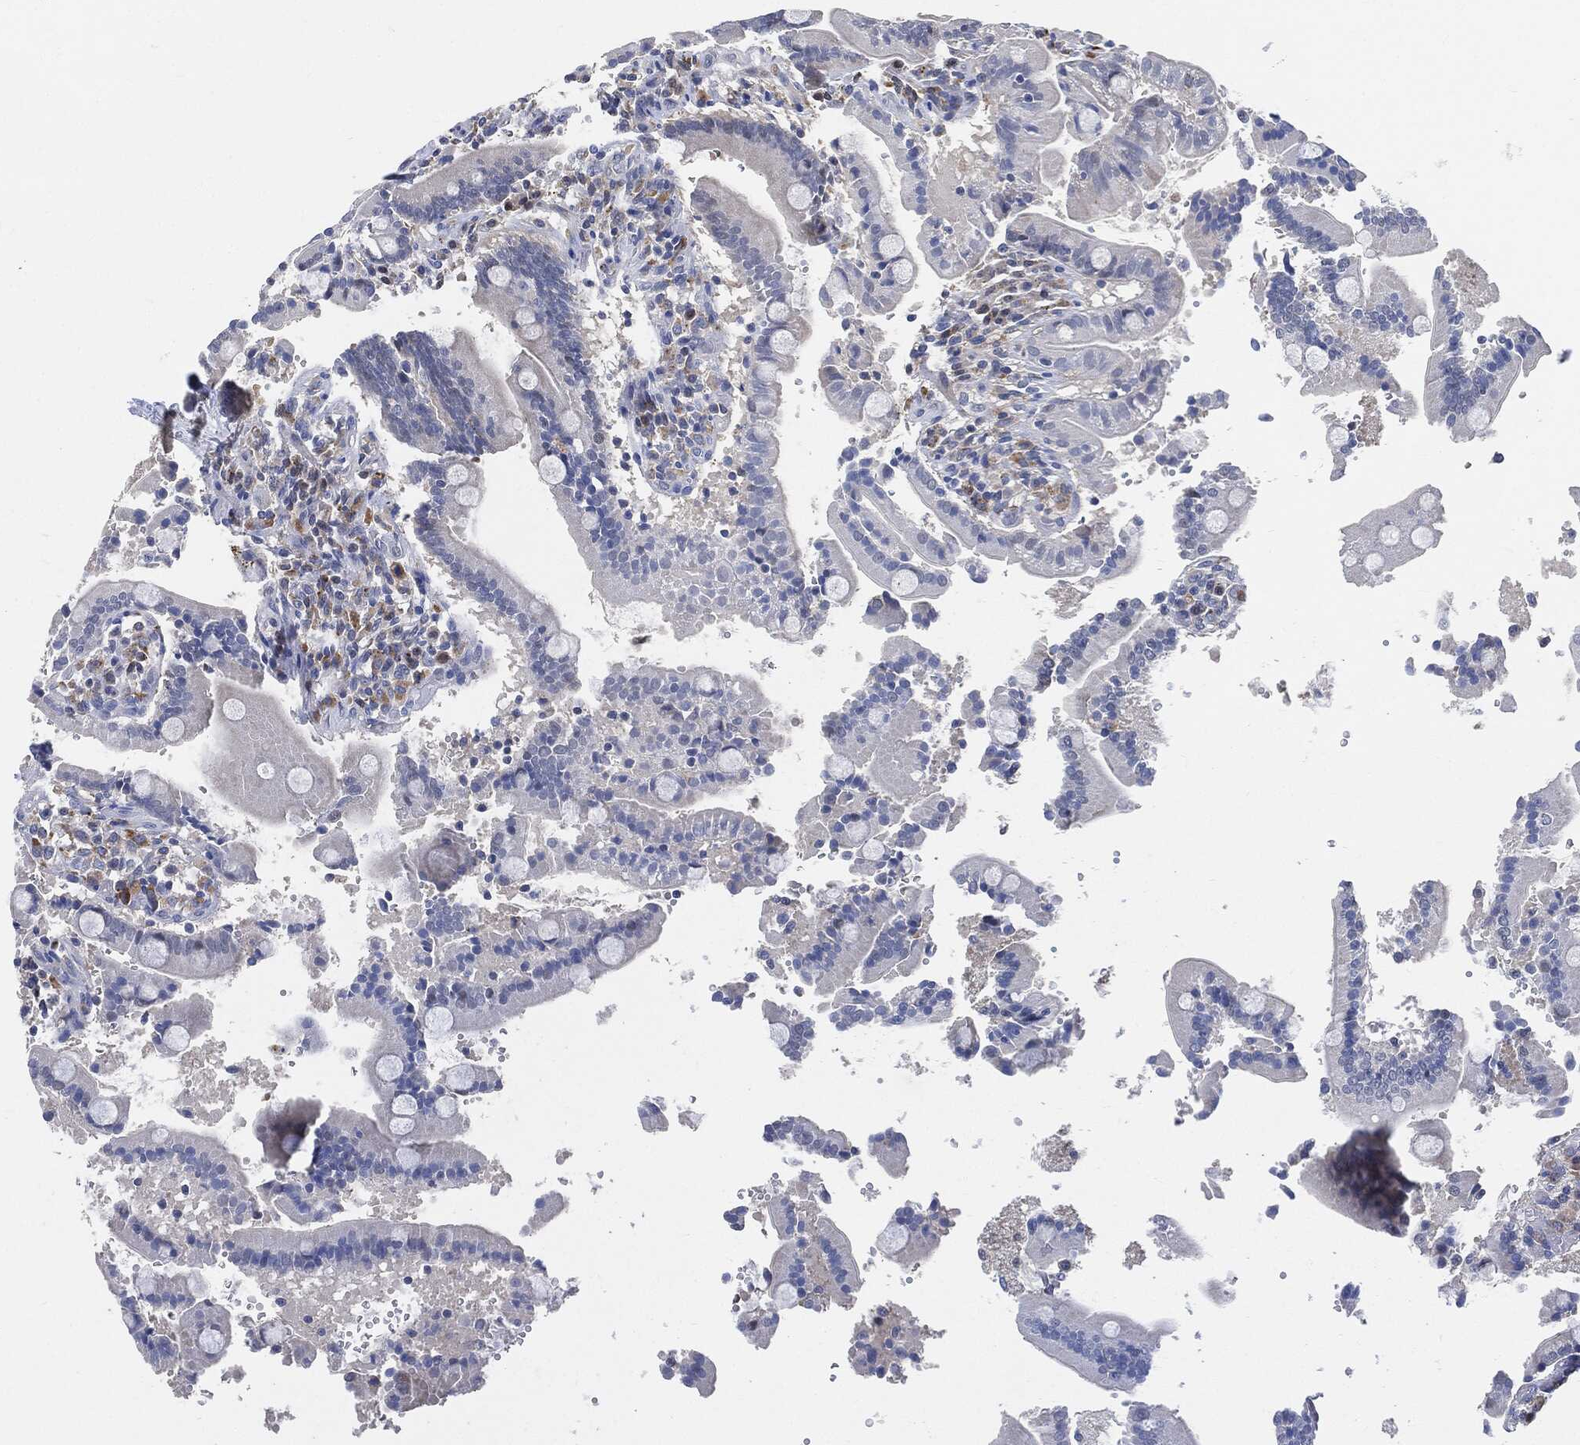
{"staining": {"intensity": "negative", "quantity": "none", "location": "none"}, "tissue": "duodenum", "cell_type": "Glandular cells", "image_type": "normal", "snomed": [{"axis": "morphology", "description": "Normal tissue, NOS"}, {"axis": "topography", "description": "Duodenum"}], "caption": "Immunohistochemical staining of benign duodenum shows no significant positivity in glandular cells. (DAB (3,3'-diaminobenzidine) IHC with hematoxylin counter stain).", "gene": "VSIG4", "patient": {"sex": "female", "age": 62}}